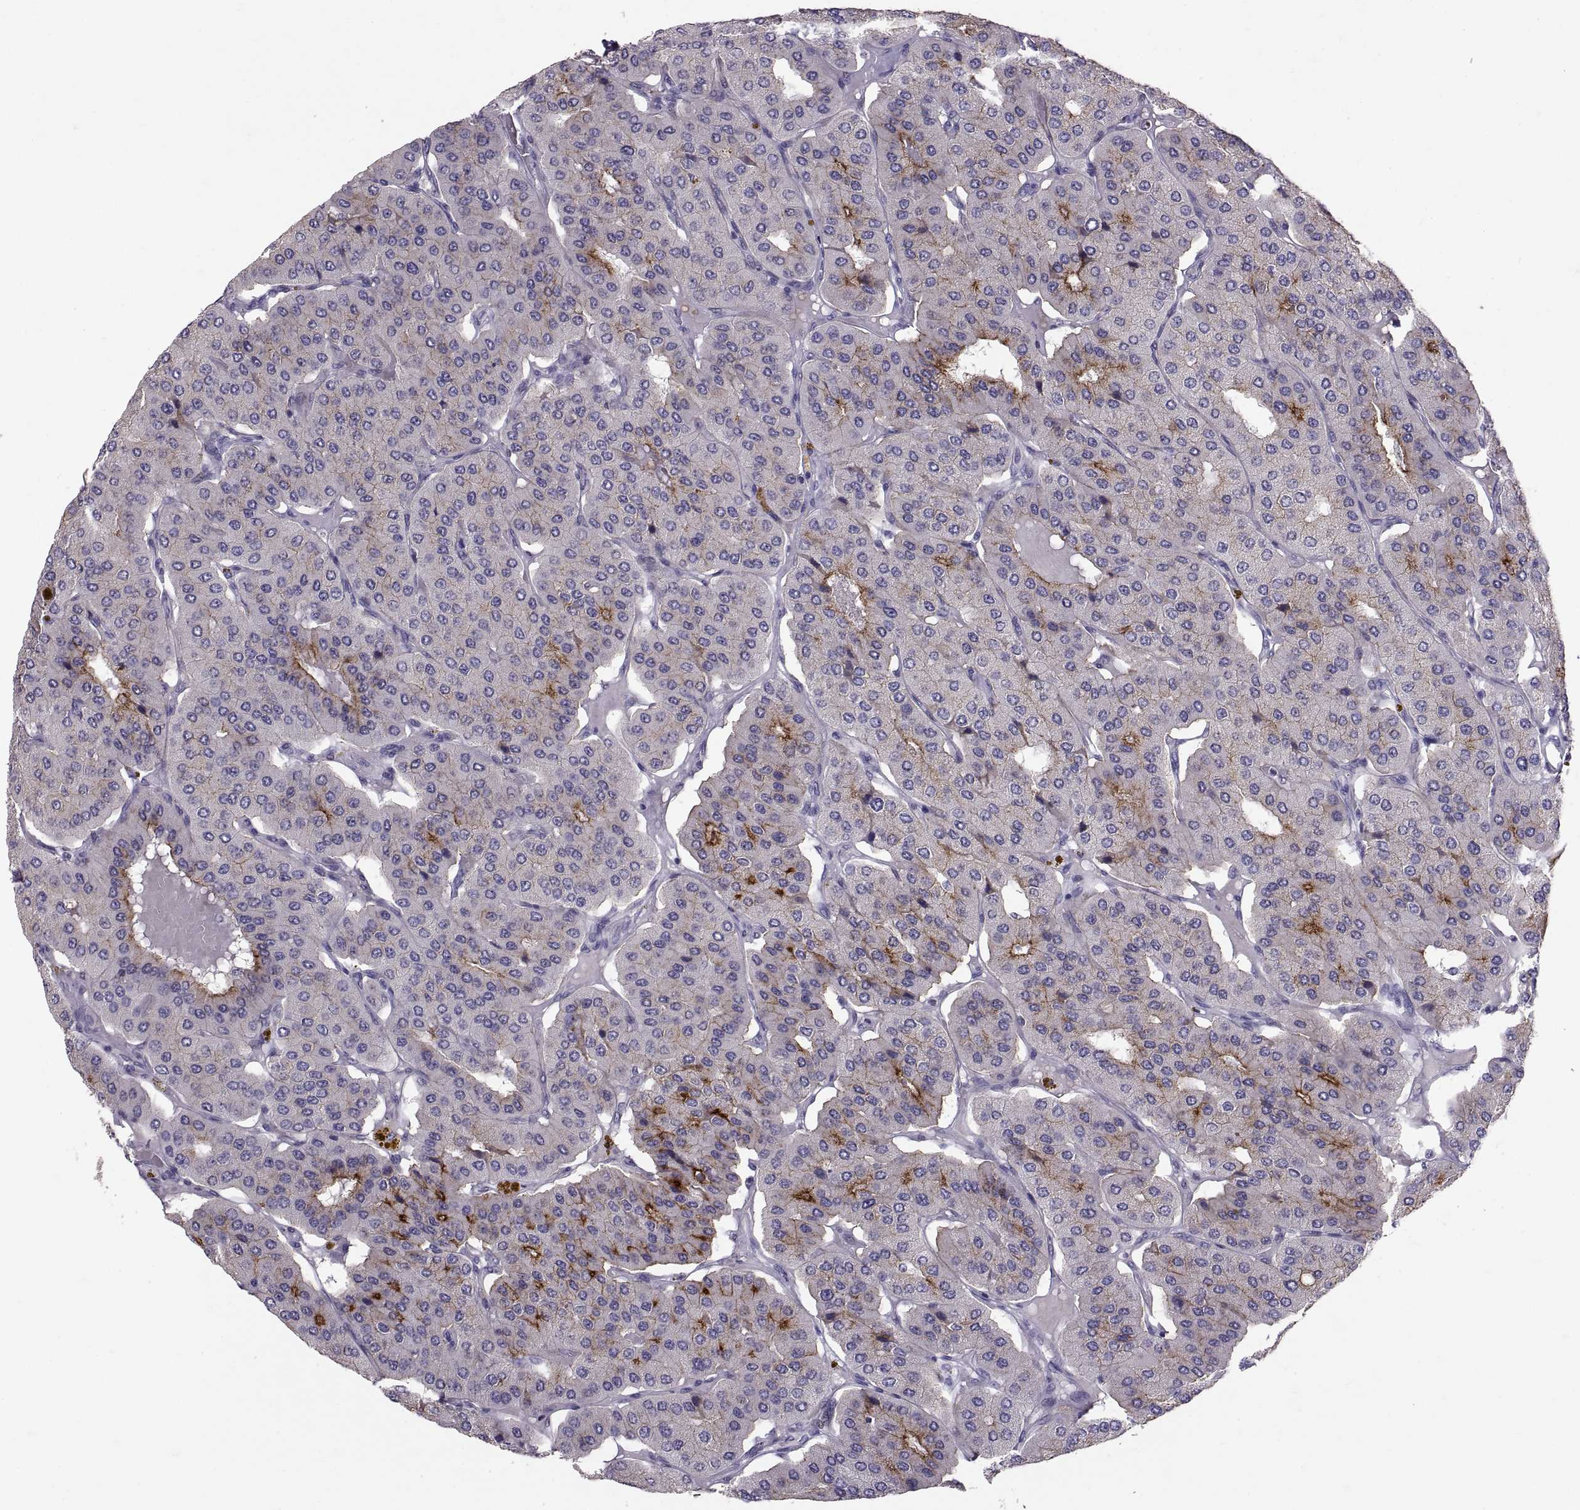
{"staining": {"intensity": "strong", "quantity": "25%-75%", "location": "cytoplasmic/membranous"}, "tissue": "parathyroid gland", "cell_type": "Glandular cells", "image_type": "normal", "snomed": [{"axis": "morphology", "description": "Normal tissue, NOS"}, {"axis": "morphology", "description": "Adenoma, NOS"}, {"axis": "topography", "description": "Parathyroid gland"}], "caption": "Immunohistochemical staining of normal human parathyroid gland demonstrates high levels of strong cytoplasmic/membranous staining in about 25%-75% of glandular cells.", "gene": "PTN", "patient": {"sex": "female", "age": 86}}